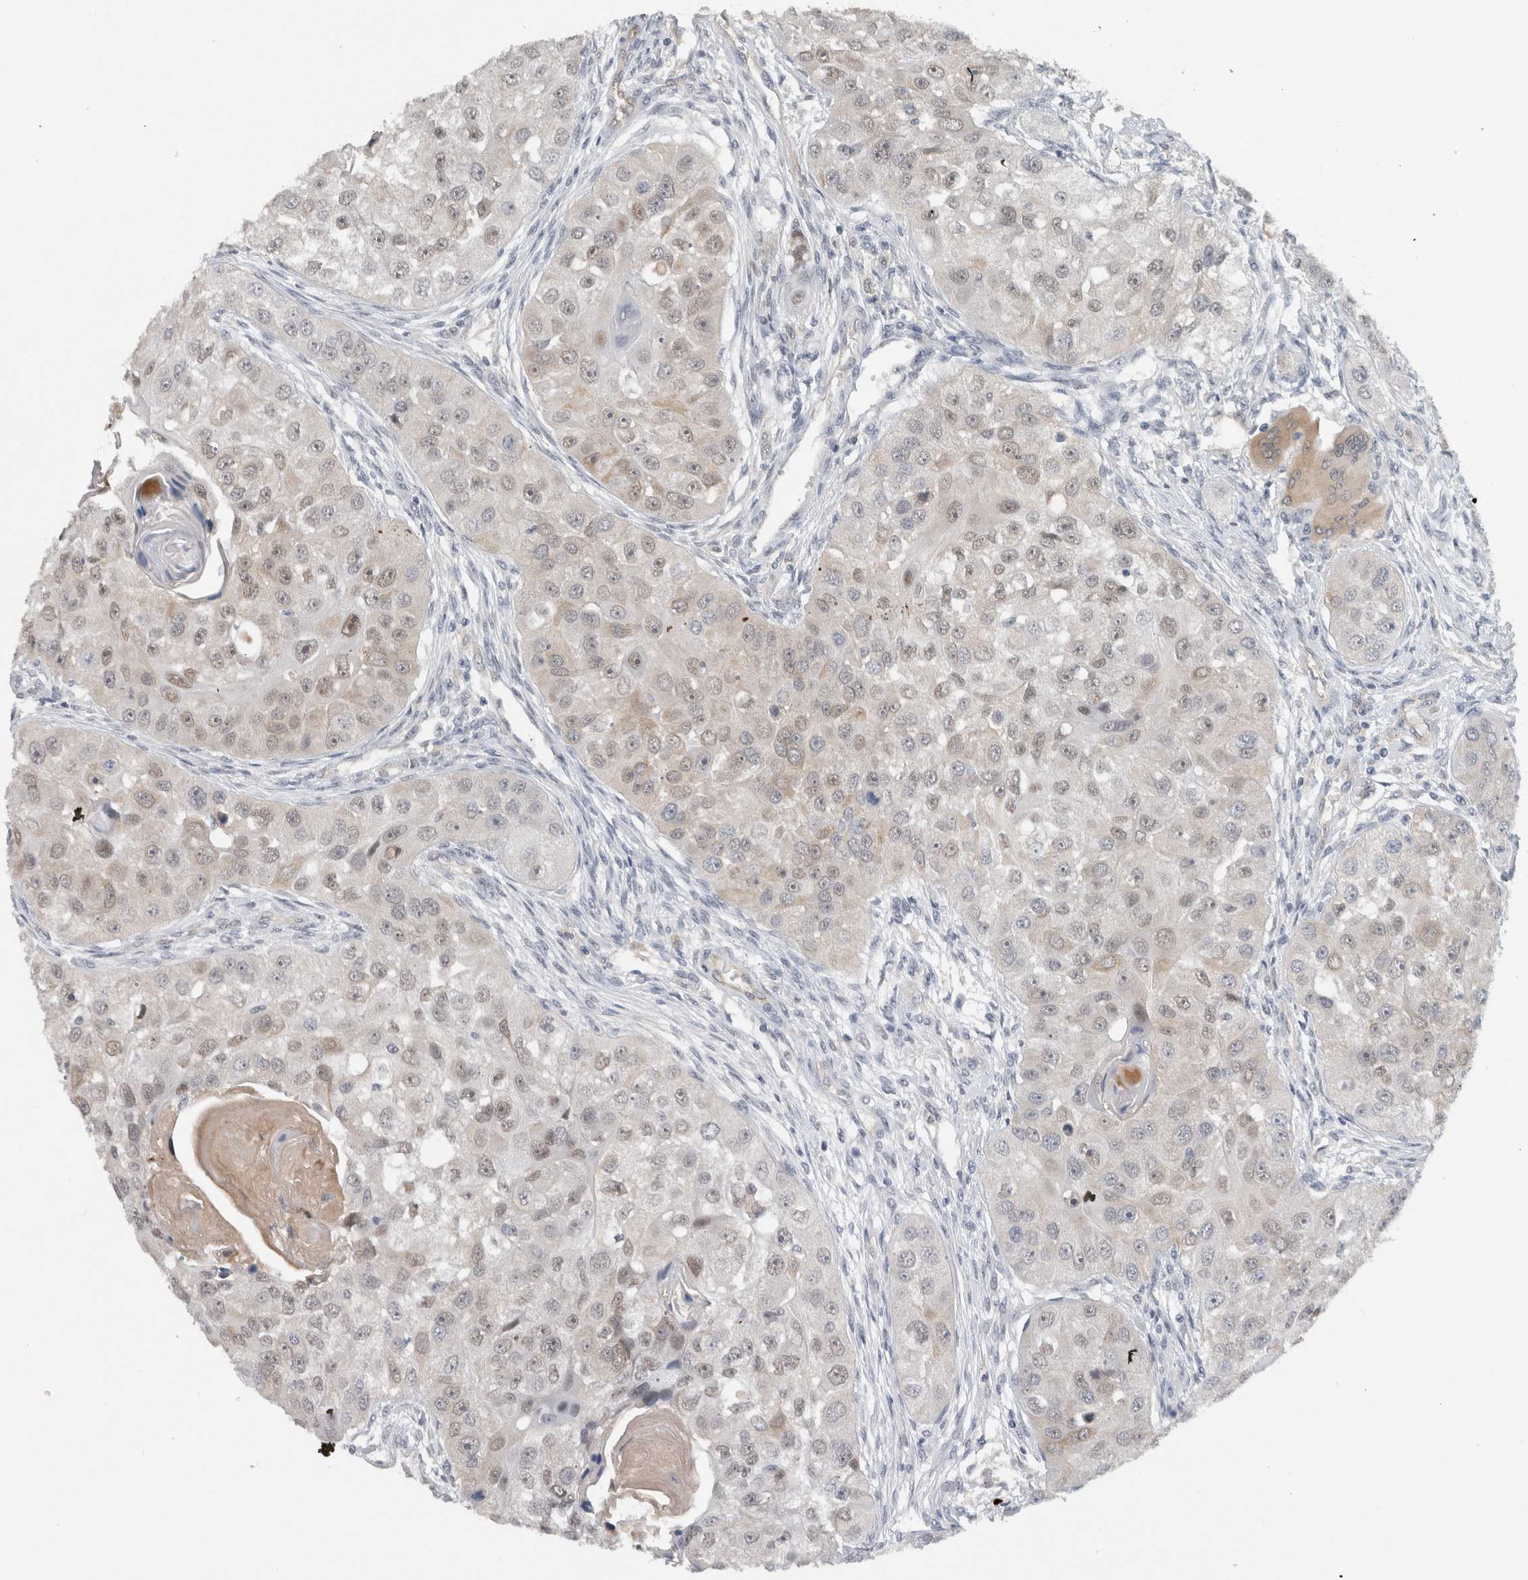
{"staining": {"intensity": "weak", "quantity": "<25%", "location": "cytoplasmic/membranous"}, "tissue": "head and neck cancer", "cell_type": "Tumor cells", "image_type": "cancer", "snomed": [{"axis": "morphology", "description": "Normal tissue, NOS"}, {"axis": "morphology", "description": "Squamous cell carcinoma, NOS"}, {"axis": "topography", "description": "Skeletal muscle"}, {"axis": "topography", "description": "Head-Neck"}], "caption": "Tumor cells show no significant protein positivity in squamous cell carcinoma (head and neck).", "gene": "PRXL2A", "patient": {"sex": "male", "age": 51}}